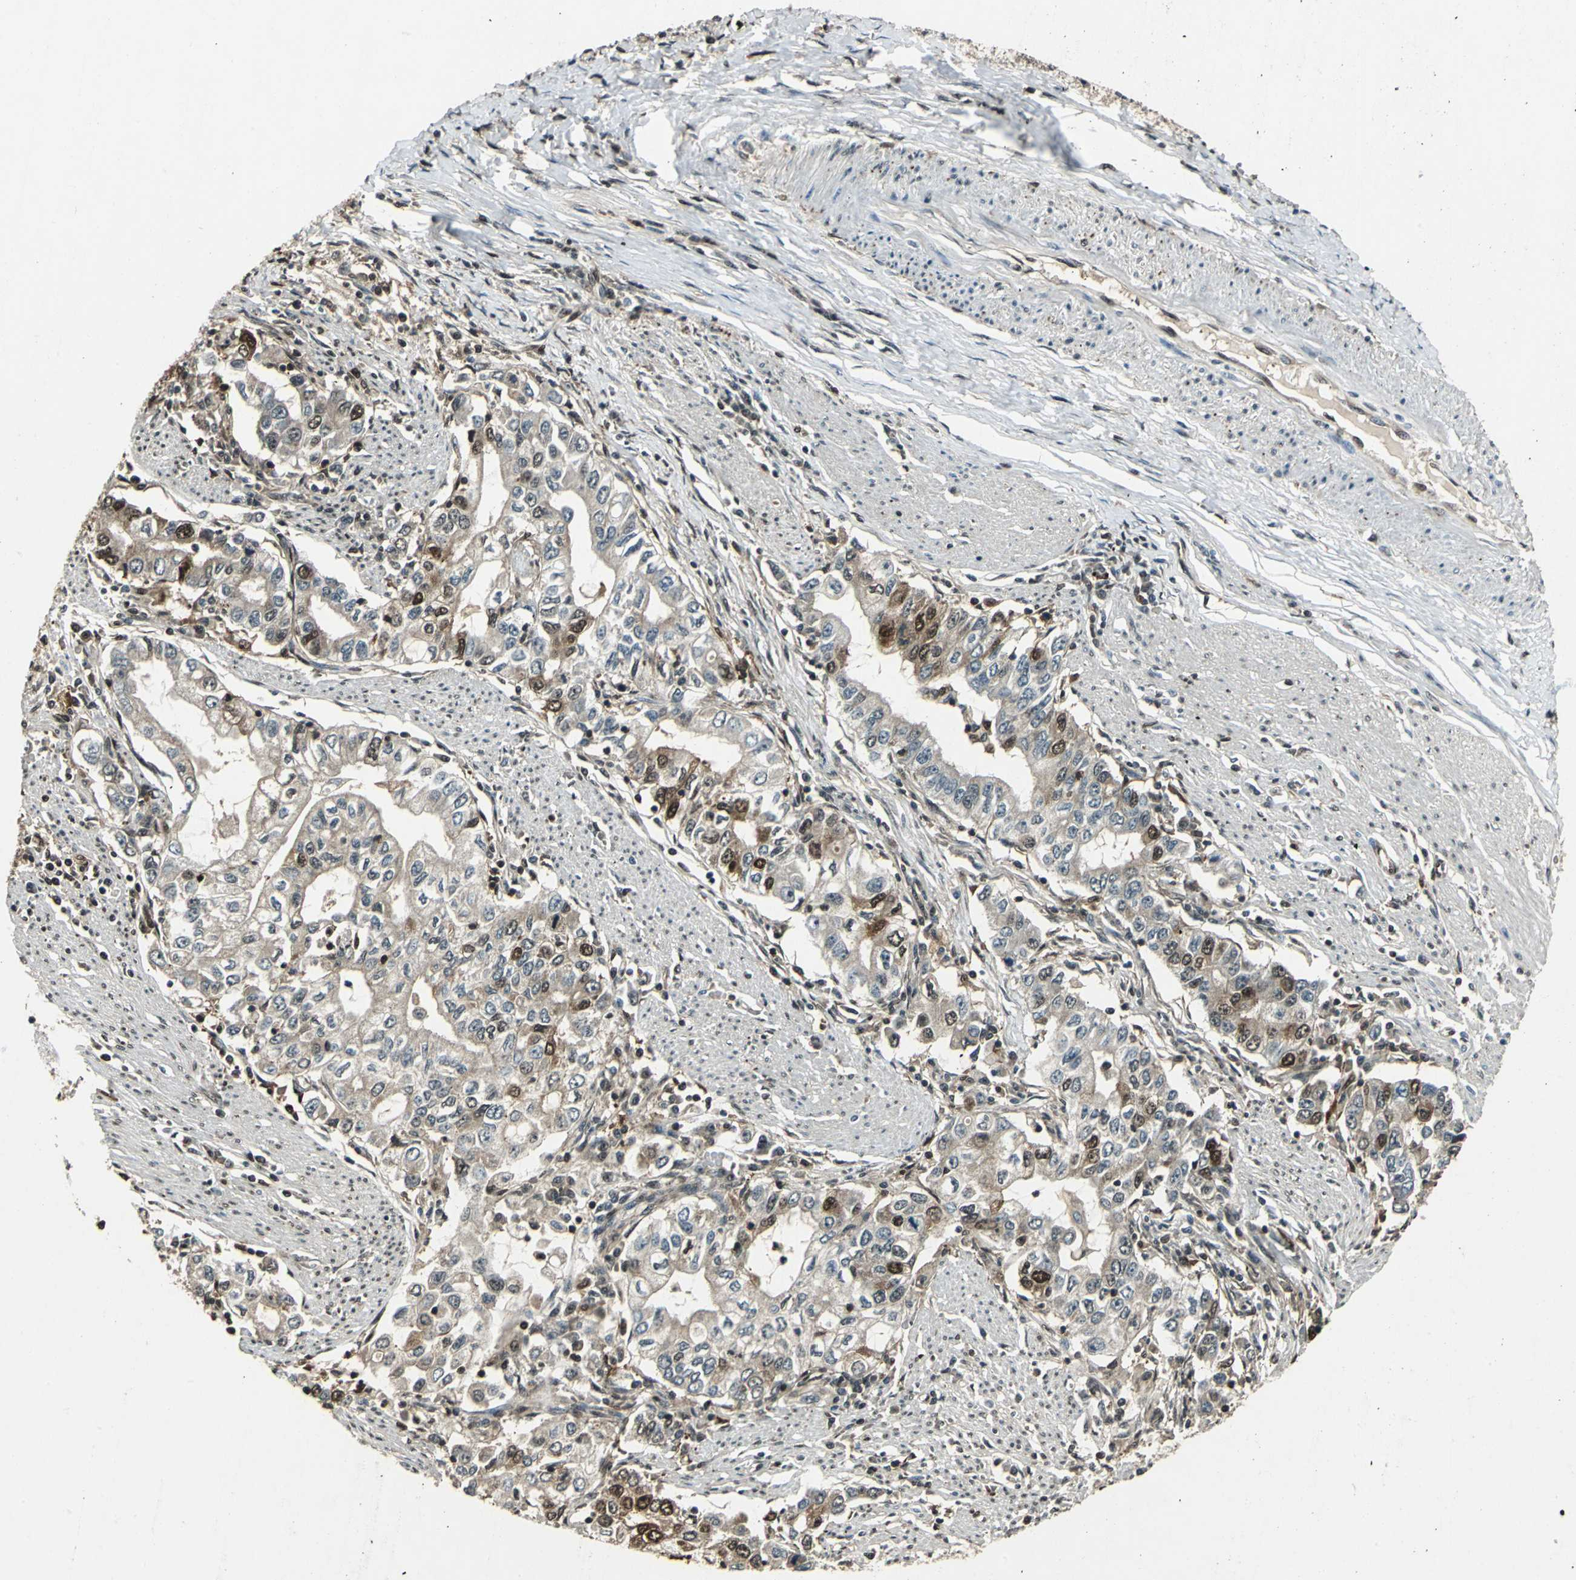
{"staining": {"intensity": "weak", "quantity": "25%-75%", "location": "cytoplasmic/membranous,nuclear"}, "tissue": "stomach cancer", "cell_type": "Tumor cells", "image_type": "cancer", "snomed": [{"axis": "morphology", "description": "Adenocarcinoma, NOS"}, {"axis": "topography", "description": "Stomach, lower"}], "caption": "This histopathology image shows immunohistochemistry staining of human stomach cancer, with low weak cytoplasmic/membranous and nuclear positivity in approximately 25%-75% of tumor cells.", "gene": "PPP1R13L", "patient": {"sex": "female", "age": 72}}